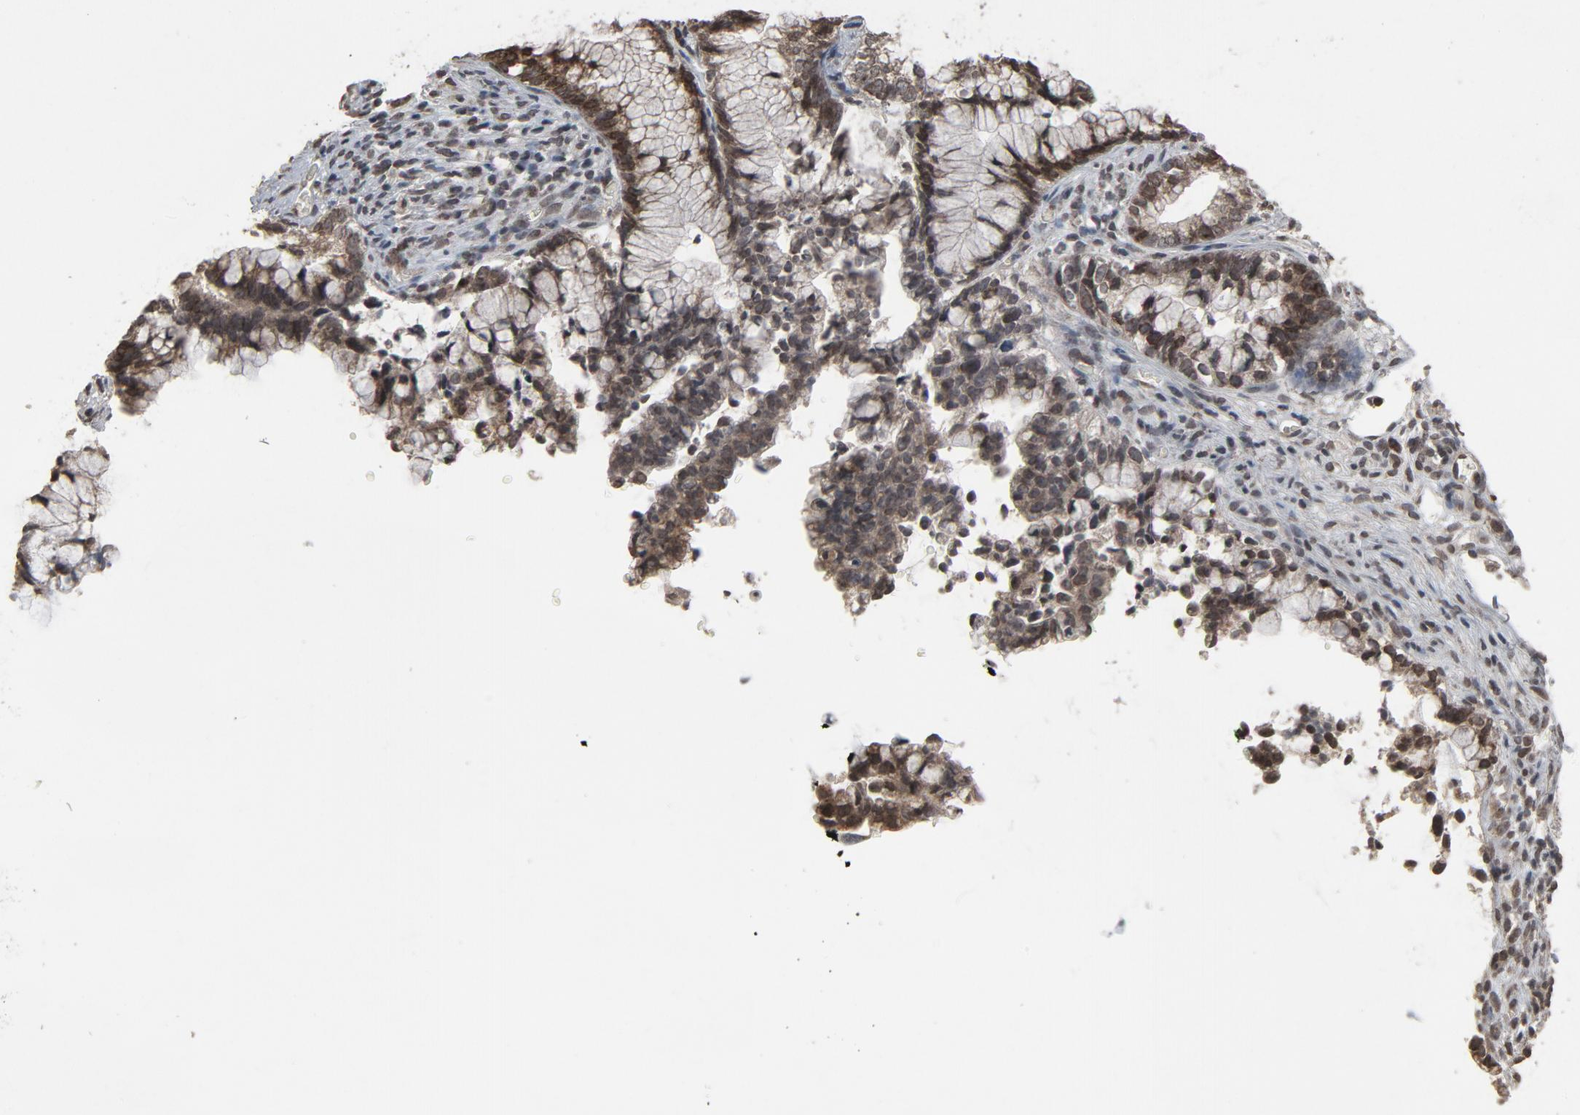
{"staining": {"intensity": "moderate", "quantity": ">75%", "location": "cytoplasmic/membranous,nuclear"}, "tissue": "cervical cancer", "cell_type": "Tumor cells", "image_type": "cancer", "snomed": [{"axis": "morphology", "description": "Adenocarcinoma, NOS"}, {"axis": "topography", "description": "Cervix"}], "caption": "Approximately >75% of tumor cells in human cervical adenocarcinoma exhibit moderate cytoplasmic/membranous and nuclear protein staining as visualized by brown immunohistochemical staining.", "gene": "POM121", "patient": {"sex": "female", "age": 44}}